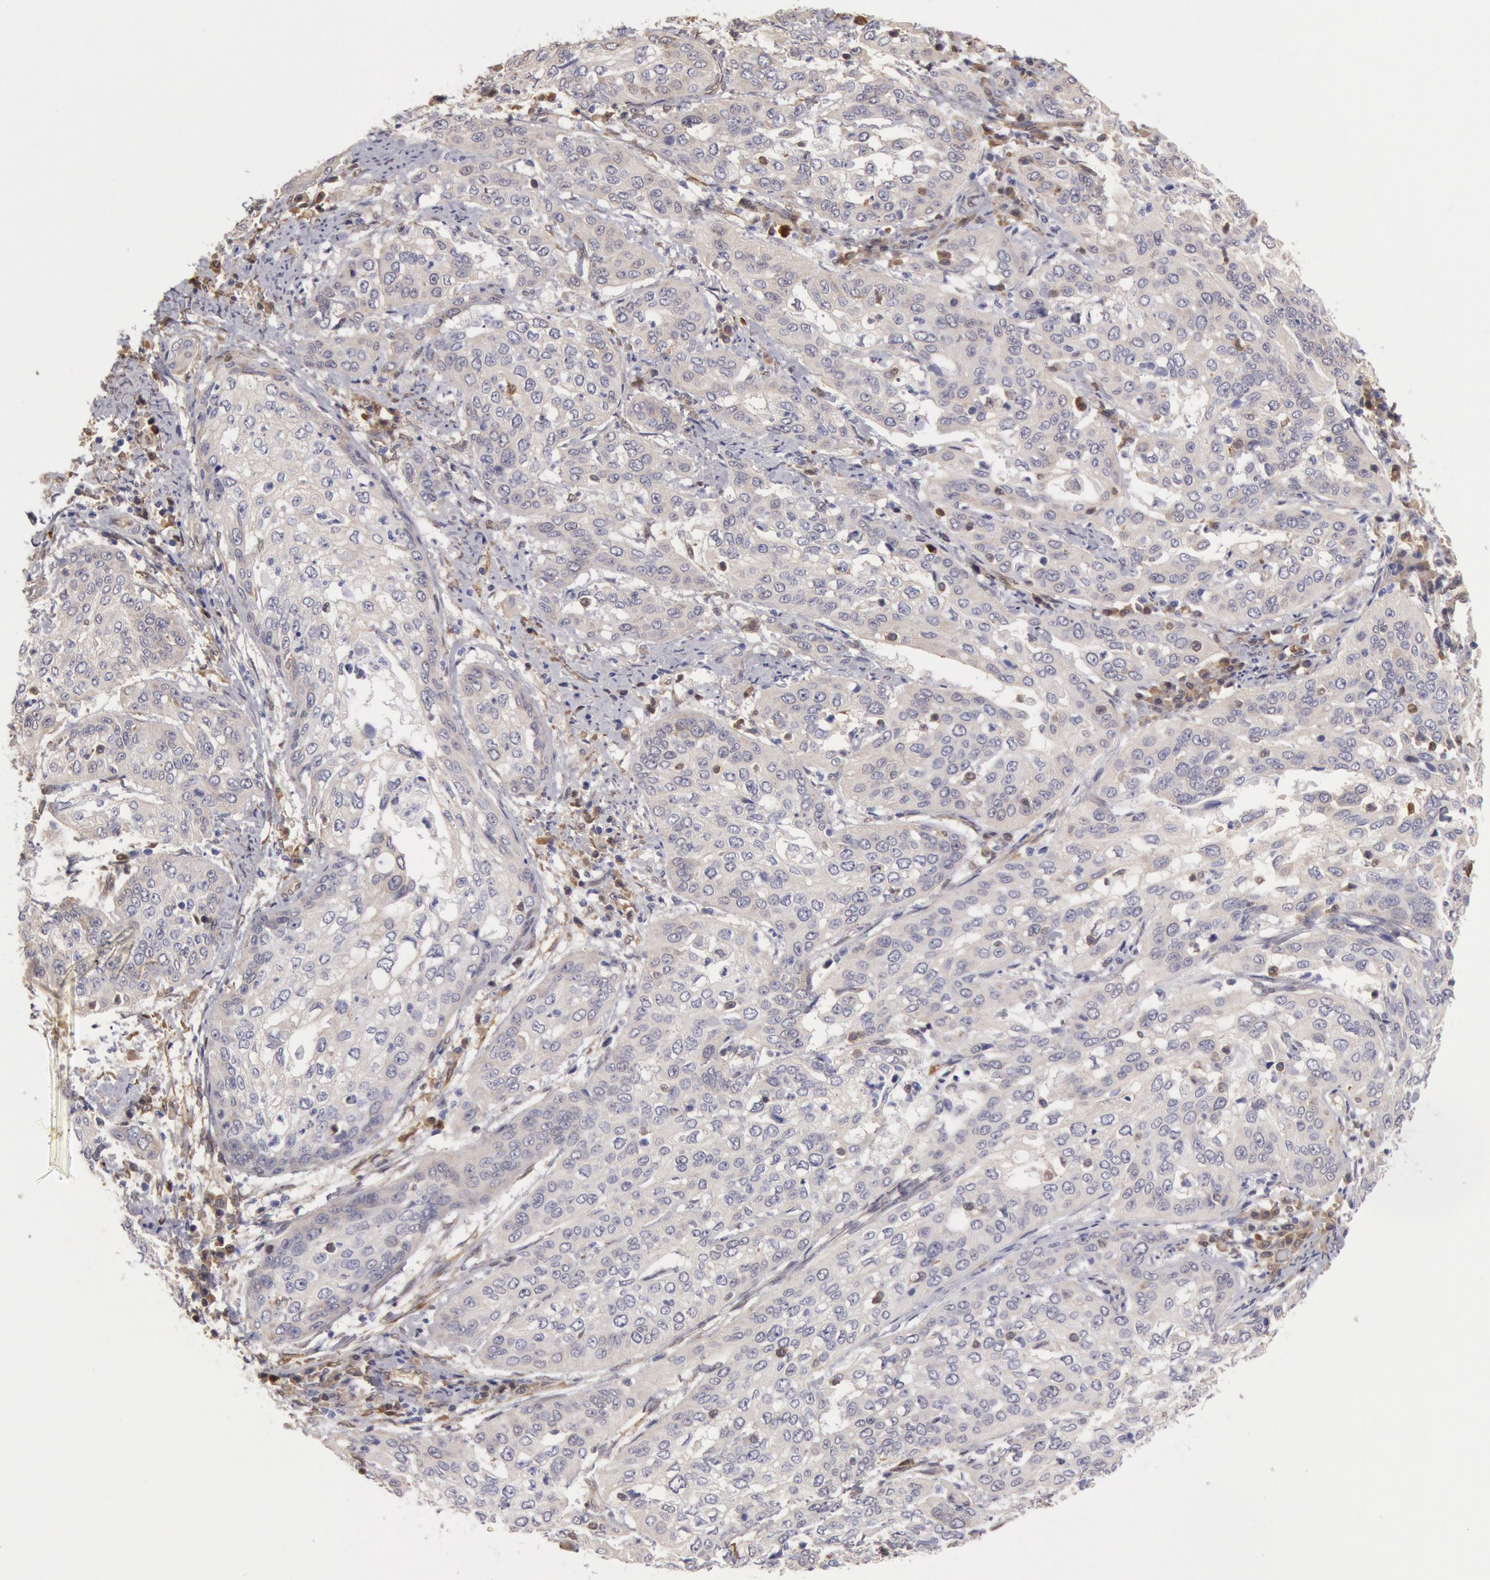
{"staining": {"intensity": "negative", "quantity": "none", "location": "none"}, "tissue": "cervical cancer", "cell_type": "Tumor cells", "image_type": "cancer", "snomed": [{"axis": "morphology", "description": "Squamous cell carcinoma, NOS"}, {"axis": "topography", "description": "Cervix"}], "caption": "Immunohistochemistry photomicrograph of neoplastic tissue: cervical squamous cell carcinoma stained with DAB reveals no significant protein positivity in tumor cells. (Immunohistochemistry, brightfield microscopy, high magnification).", "gene": "CCDC50", "patient": {"sex": "female", "age": 41}}